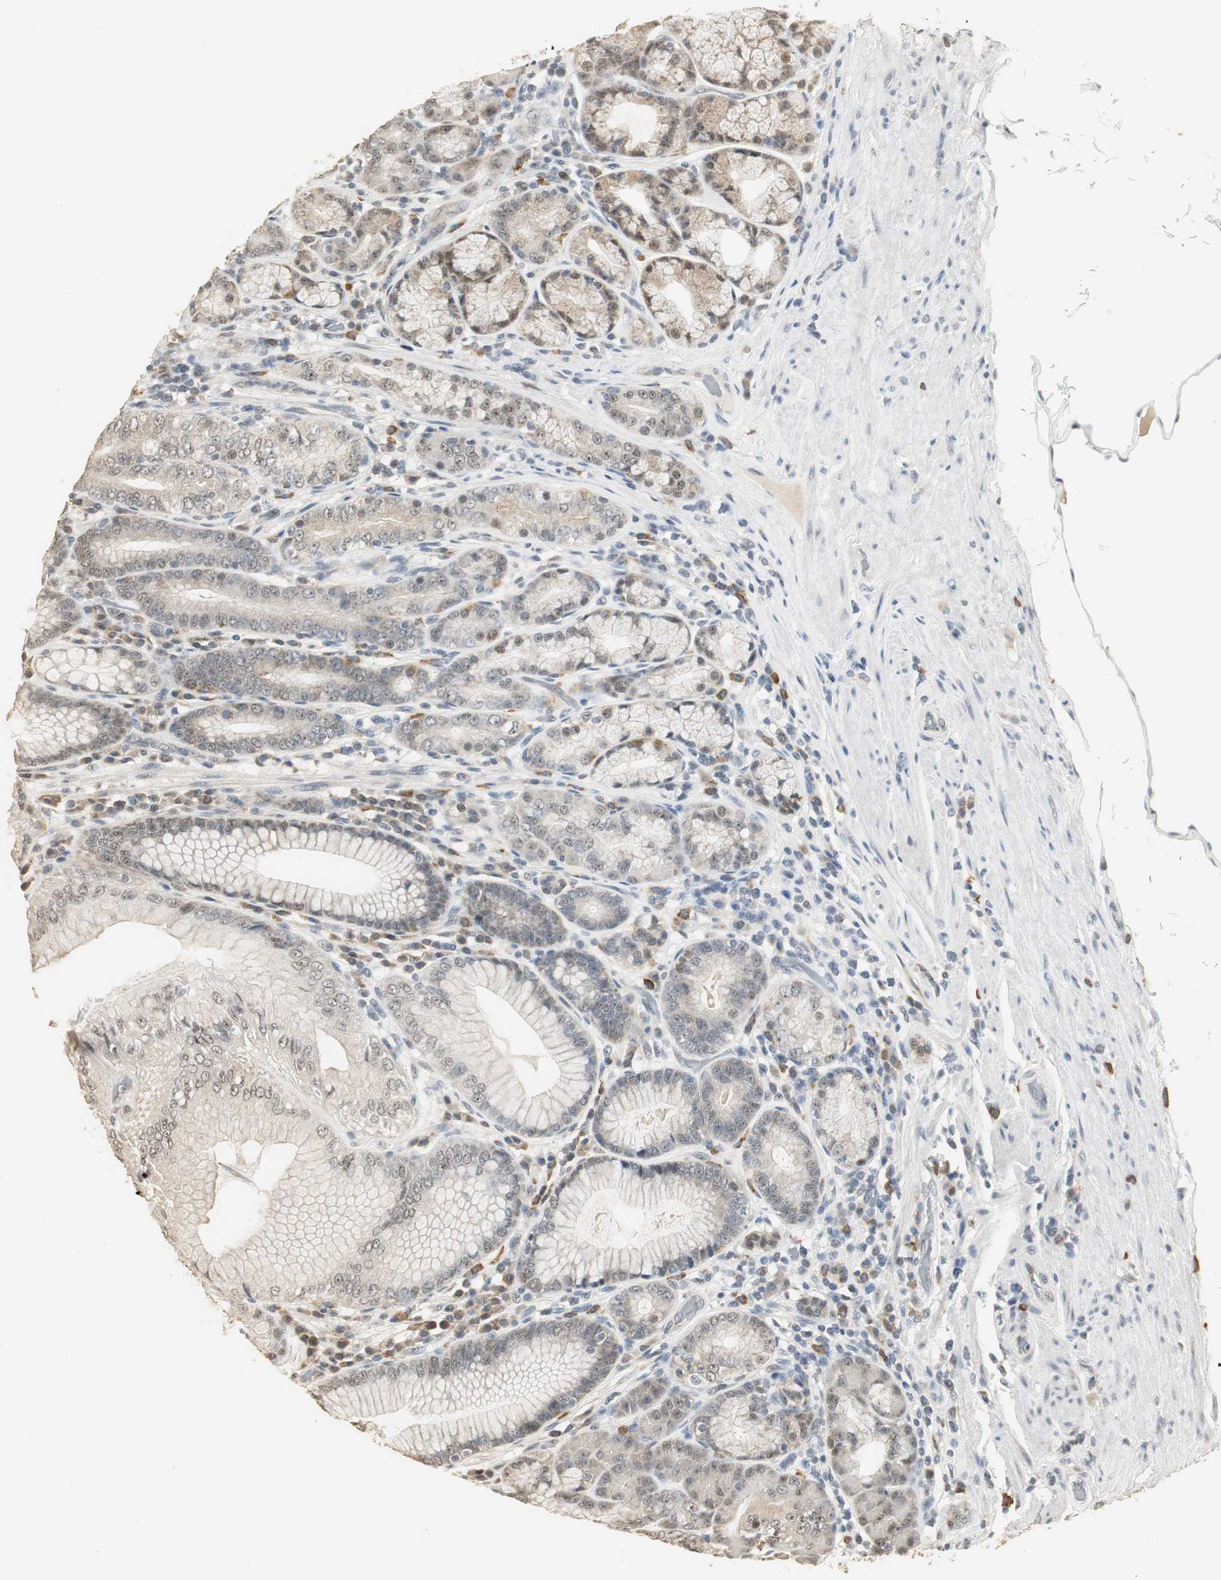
{"staining": {"intensity": "strong", "quantity": "25%-75%", "location": "cytoplasmic/membranous,nuclear"}, "tissue": "stomach", "cell_type": "Glandular cells", "image_type": "normal", "snomed": [{"axis": "morphology", "description": "Normal tissue, NOS"}, {"axis": "topography", "description": "Stomach, lower"}], "caption": "Stomach stained with a brown dye displays strong cytoplasmic/membranous,nuclear positive positivity in approximately 25%-75% of glandular cells.", "gene": "ELOA", "patient": {"sex": "female", "age": 76}}